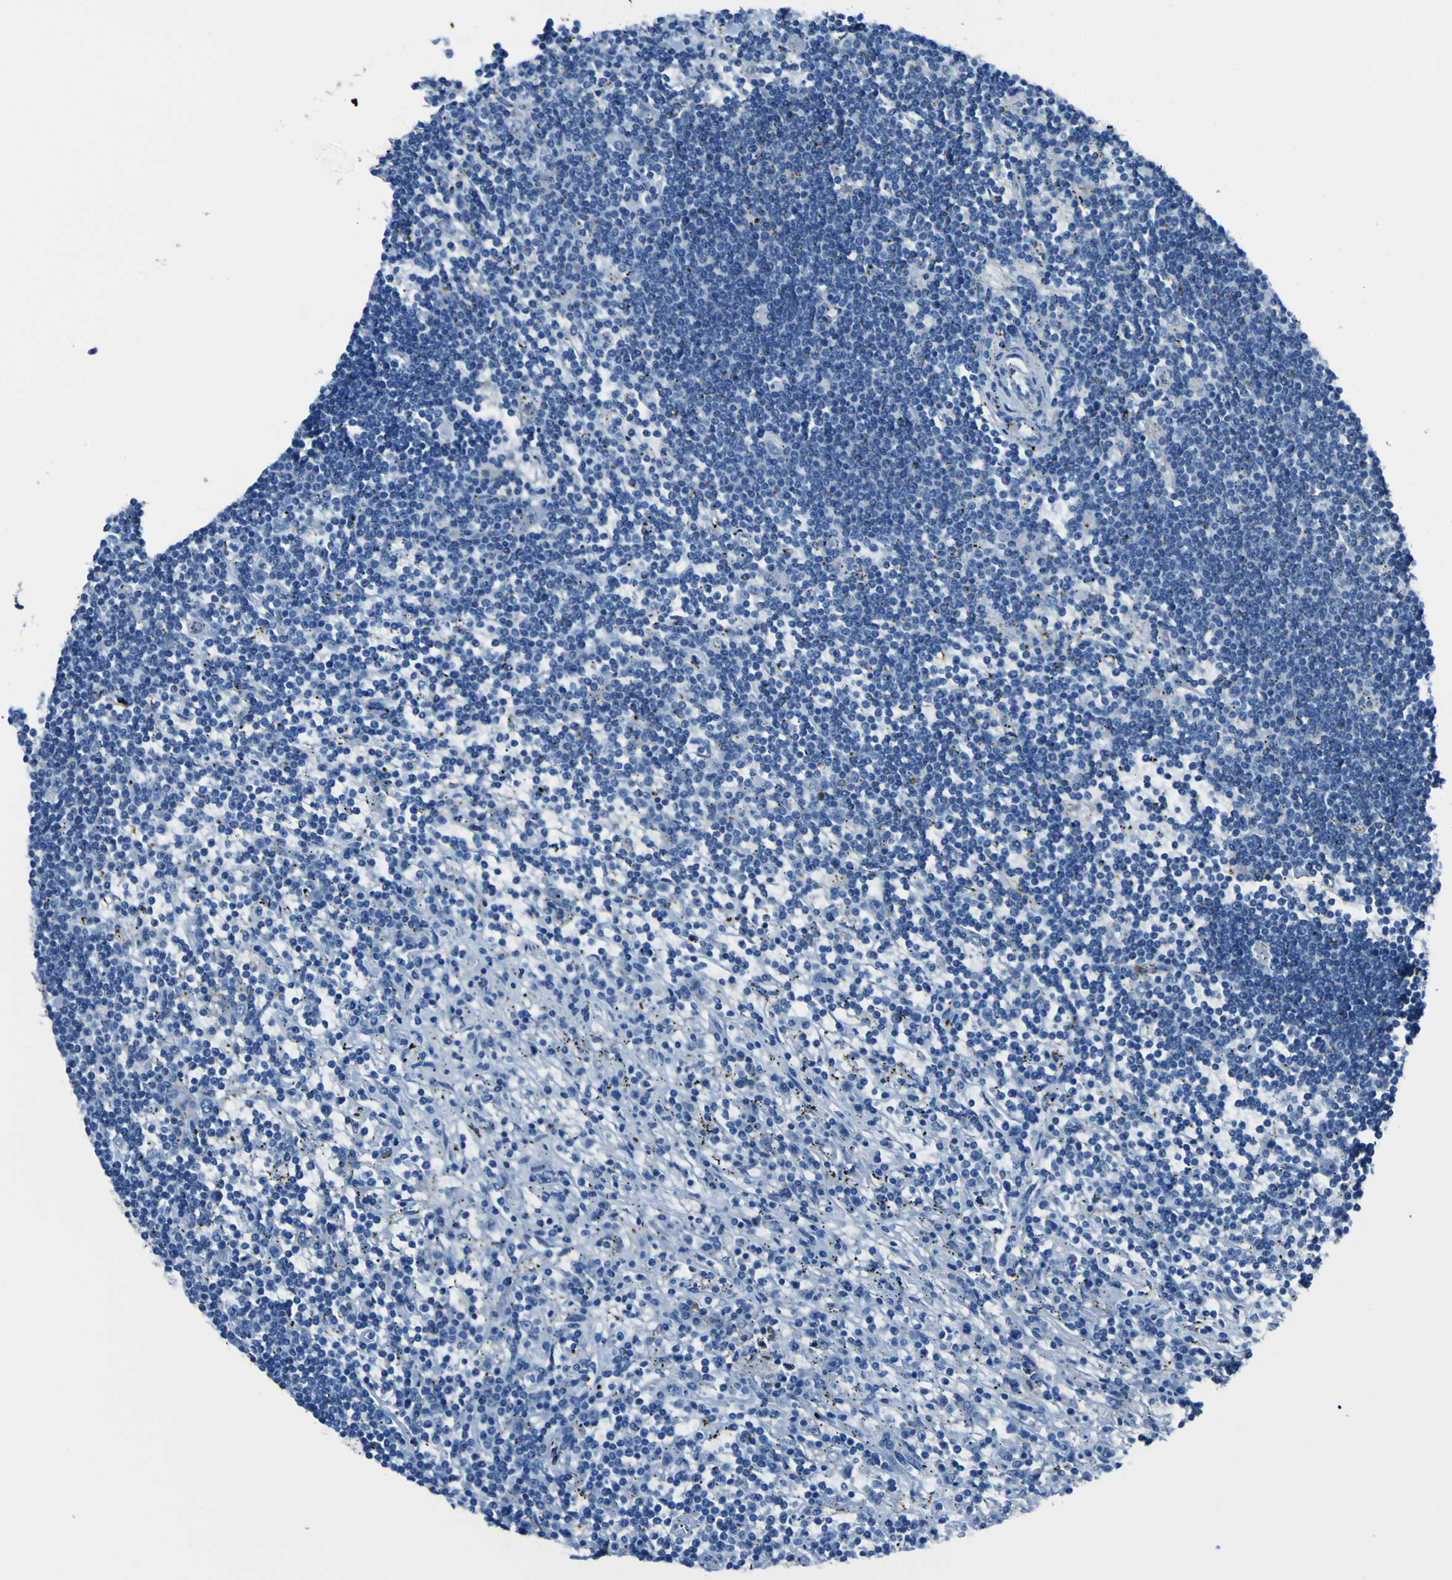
{"staining": {"intensity": "negative", "quantity": "none", "location": "none"}, "tissue": "lymphoma", "cell_type": "Tumor cells", "image_type": "cancer", "snomed": [{"axis": "morphology", "description": "Malignant lymphoma, non-Hodgkin's type, Low grade"}, {"axis": "topography", "description": "Spleen"}], "caption": "This image is of lymphoma stained with immunohistochemistry to label a protein in brown with the nuclei are counter-stained blue. There is no expression in tumor cells.", "gene": "PHKG1", "patient": {"sex": "male", "age": 76}}